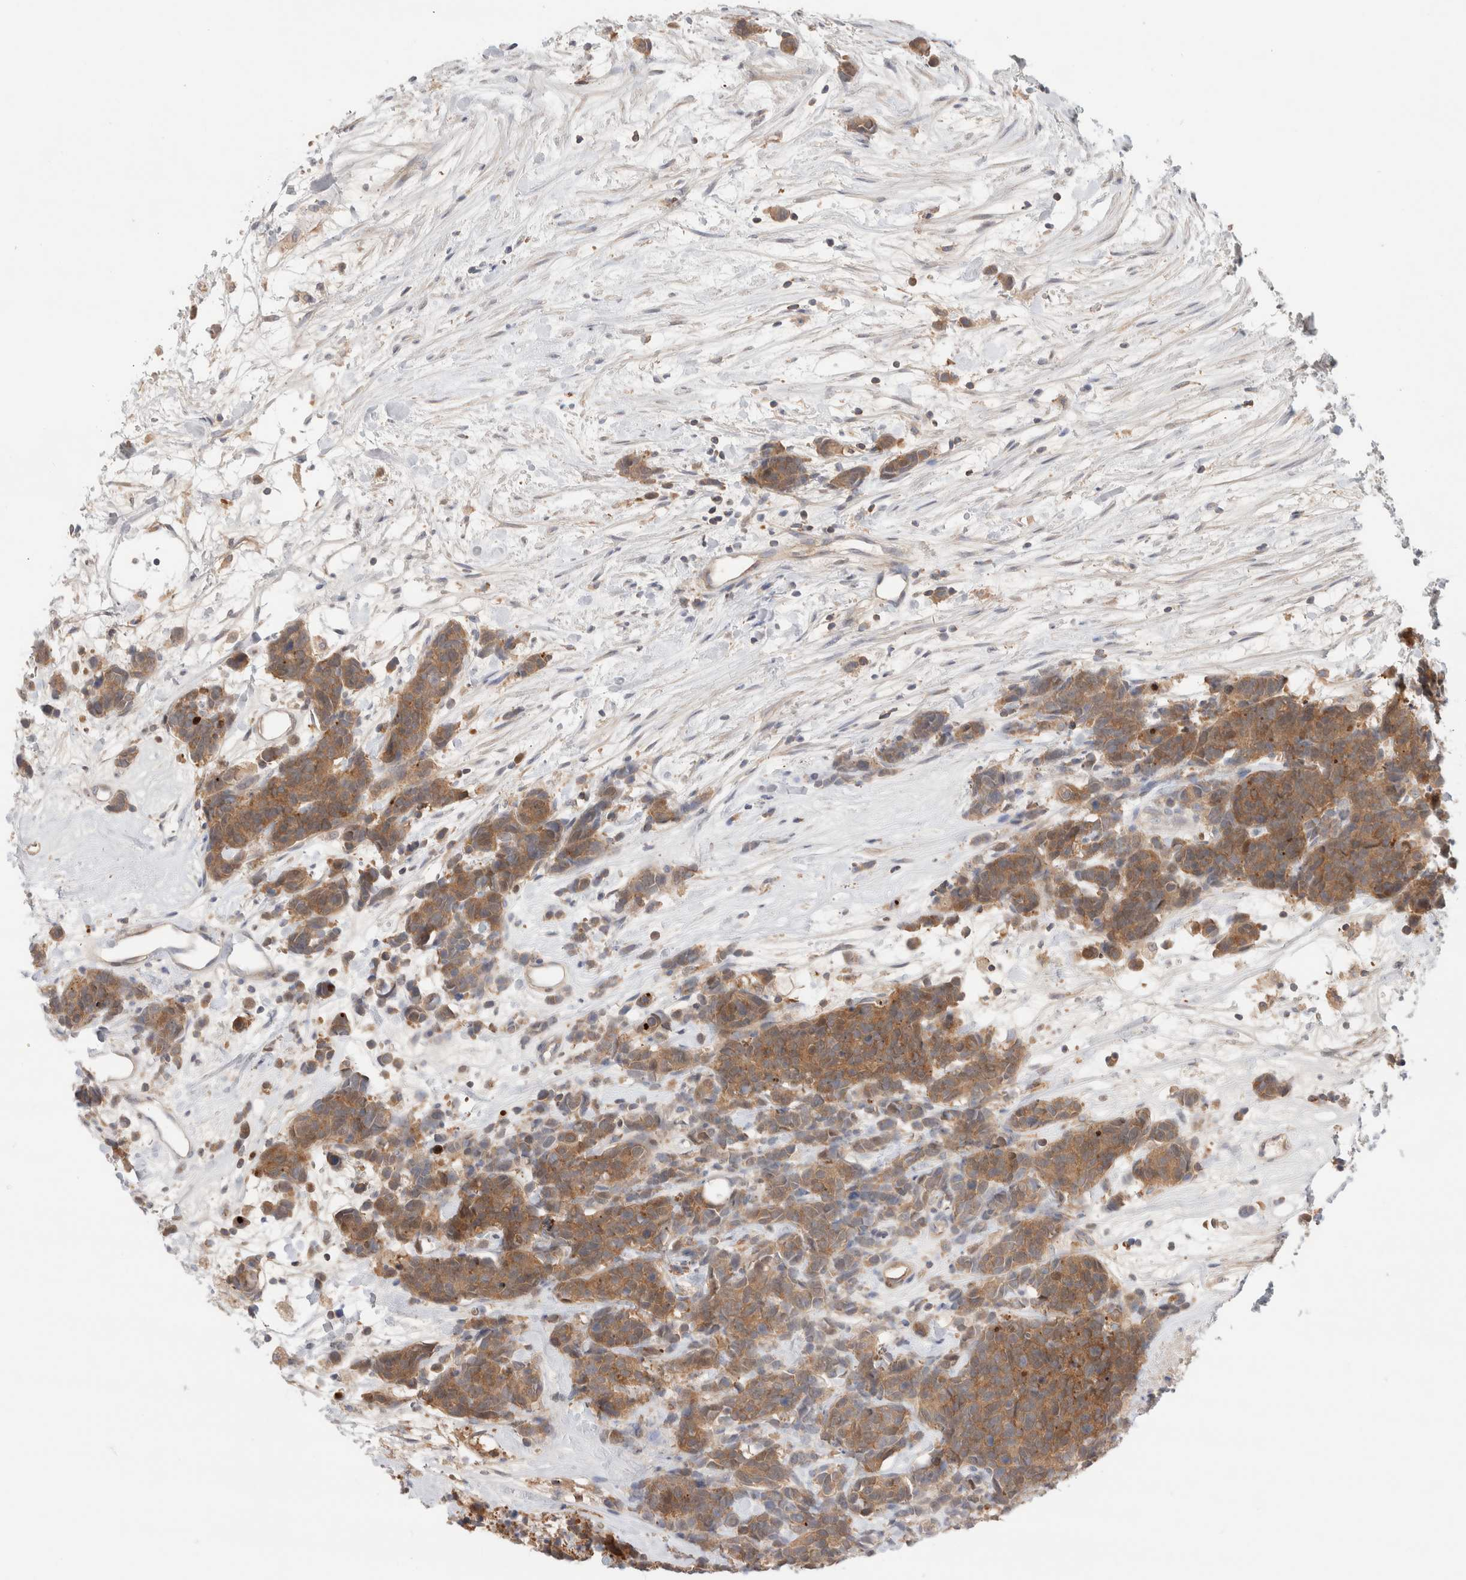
{"staining": {"intensity": "moderate", "quantity": ">75%", "location": "cytoplasmic/membranous"}, "tissue": "carcinoid", "cell_type": "Tumor cells", "image_type": "cancer", "snomed": [{"axis": "morphology", "description": "Carcinoma, NOS"}, {"axis": "morphology", "description": "Carcinoid, malignant, NOS"}, {"axis": "topography", "description": "Urinary bladder"}], "caption": "Brown immunohistochemical staining in carcinoid shows moderate cytoplasmic/membranous expression in approximately >75% of tumor cells.", "gene": "KLHL14", "patient": {"sex": "male", "age": 57}}